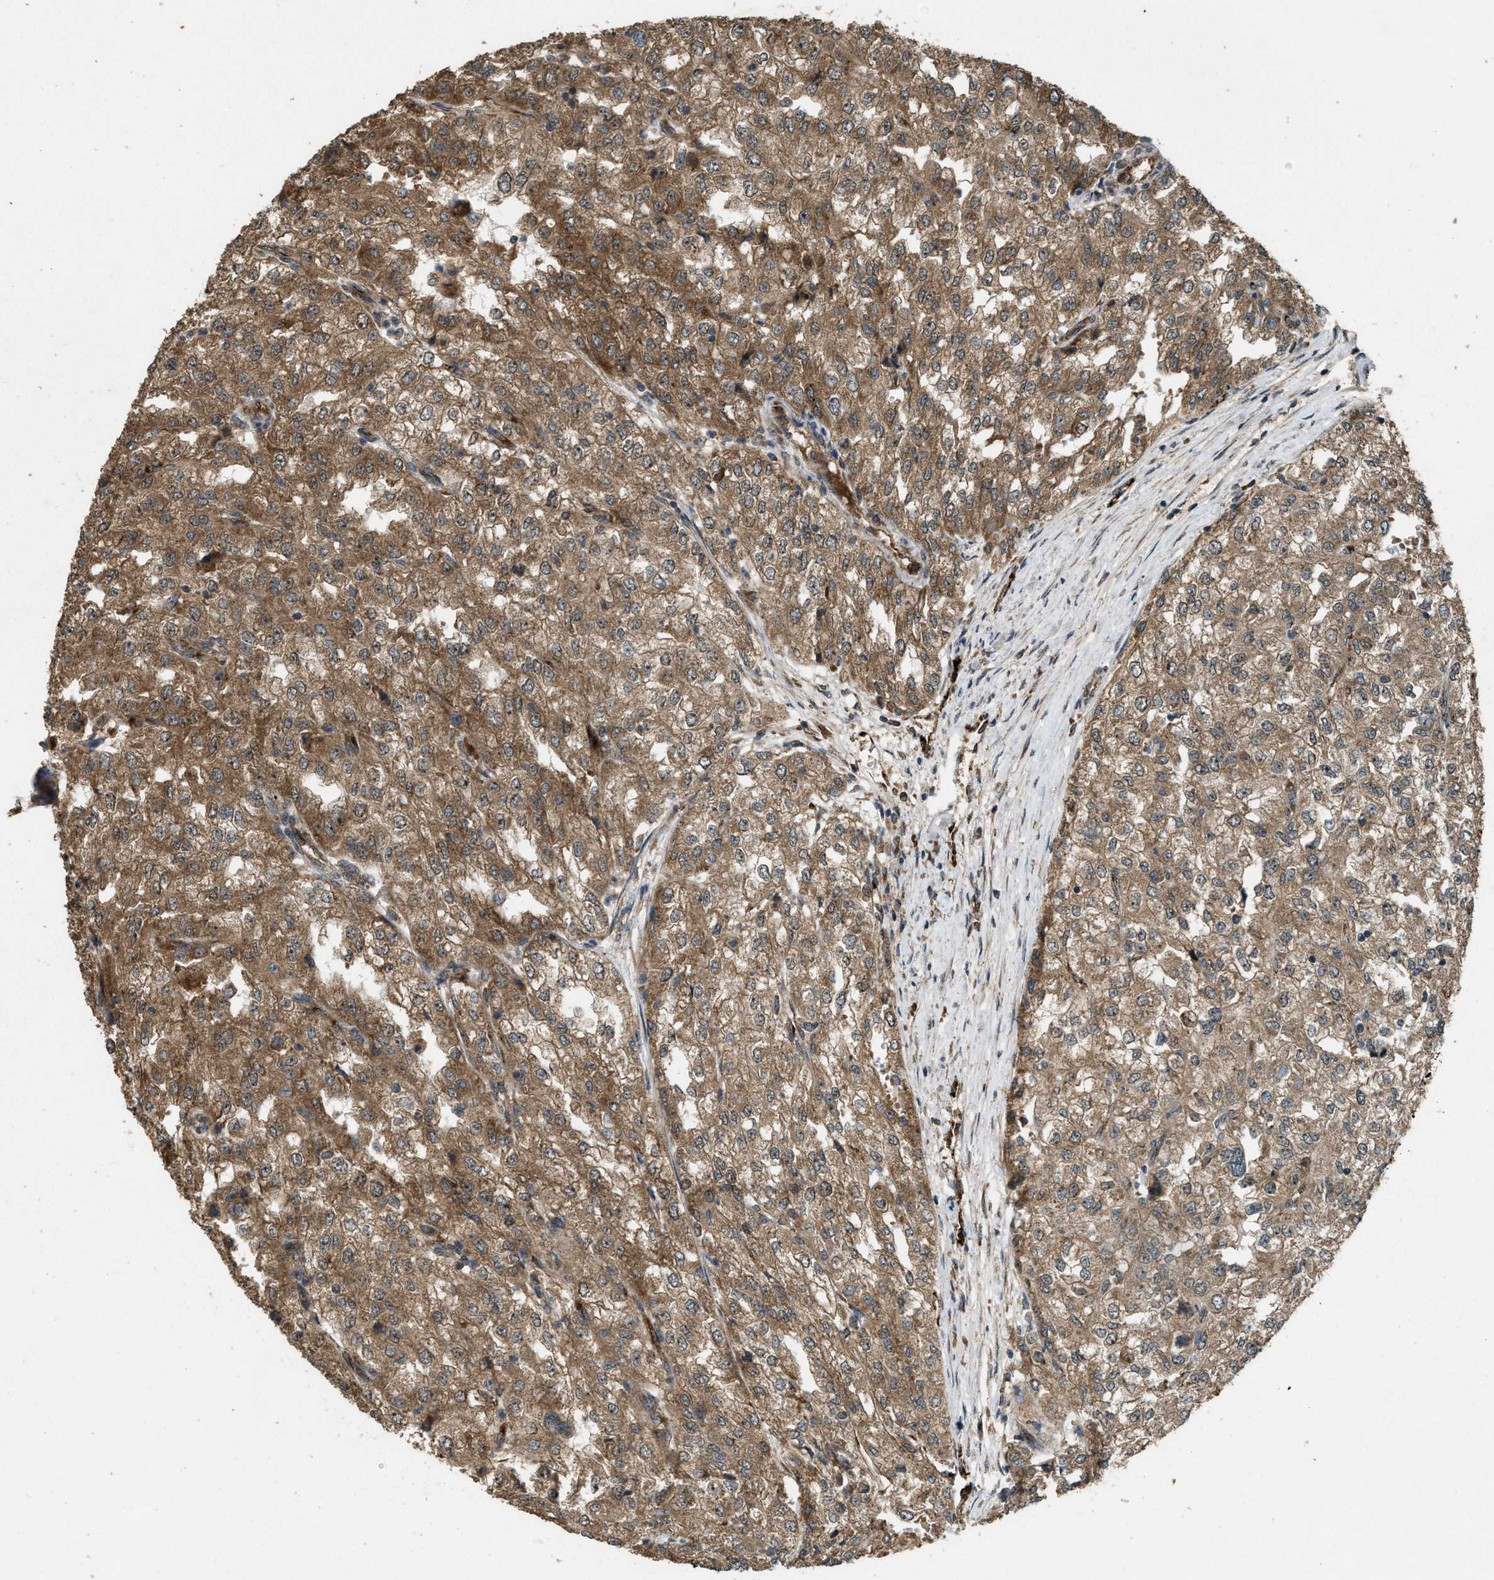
{"staining": {"intensity": "moderate", "quantity": ">75%", "location": "cytoplasmic/membranous"}, "tissue": "renal cancer", "cell_type": "Tumor cells", "image_type": "cancer", "snomed": [{"axis": "morphology", "description": "Adenocarcinoma, NOS"}, {"axis": "topography", "description": "Kidney"}], "caption": "A micrograph of renal cancer (adenocarcinoma) stained for a protein displays moderate cytoplasmic/membranous brown staining in tumor cells.", "gene": "ARHGEF5", "patient": {"sex": "female", "age": 54}}